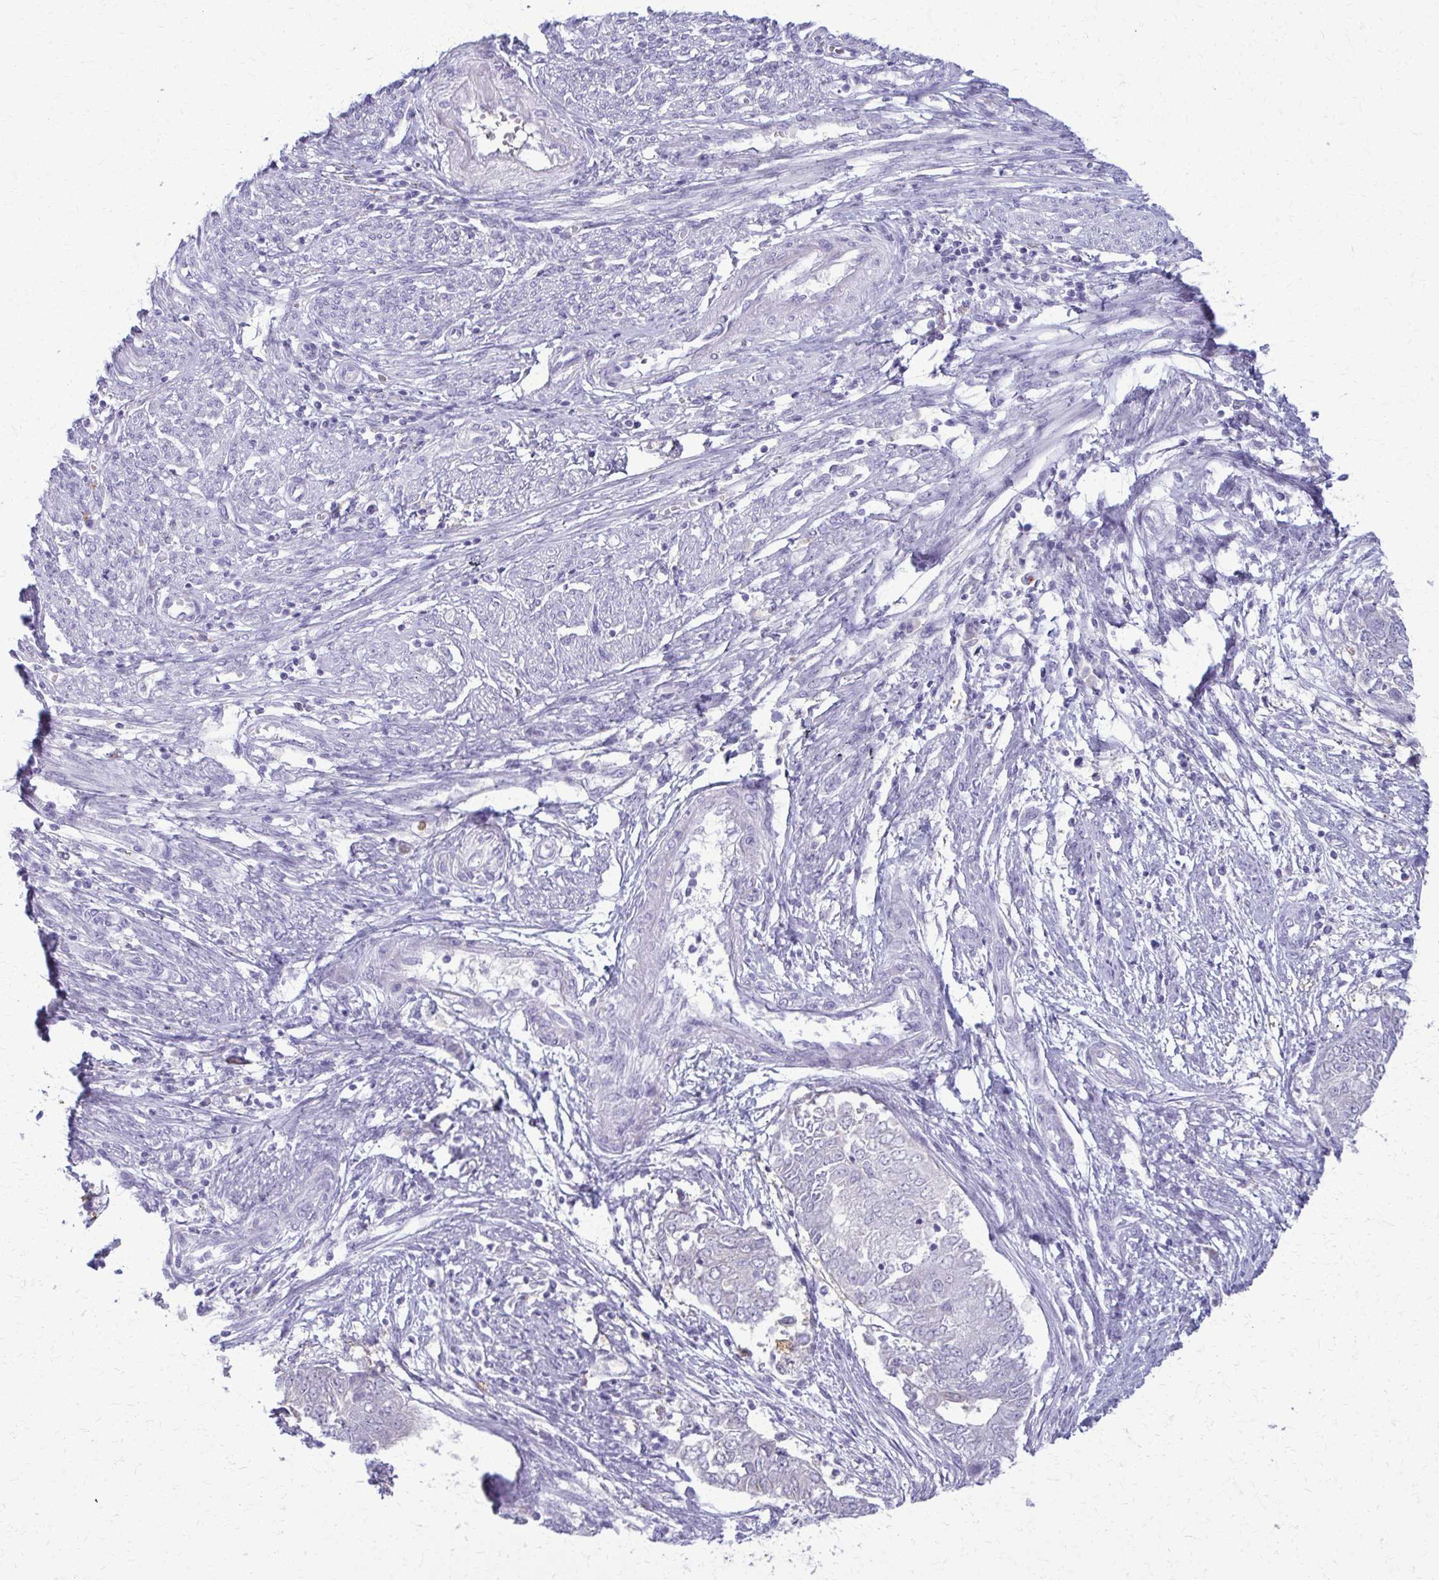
{"staining": {"intensity": "negative", "quantity": "none", "location": "none"}, "tissue": "endometrial cancer", "cell_type": "Tumor cells", "image_type": "cancer", "snomed": [{"axis": "morphology", "description": "Adenocarcinoma, NOS"}, {"axis": "topography", "description": "Endometrium"}], "caption": "Endometrial cancer (adenocarcinoma) stained for a protein using immunohistochemistry reveals no expression tumor cells.", "gene": "OR4M1", "patient": {"sex": "female", "age": 62}}